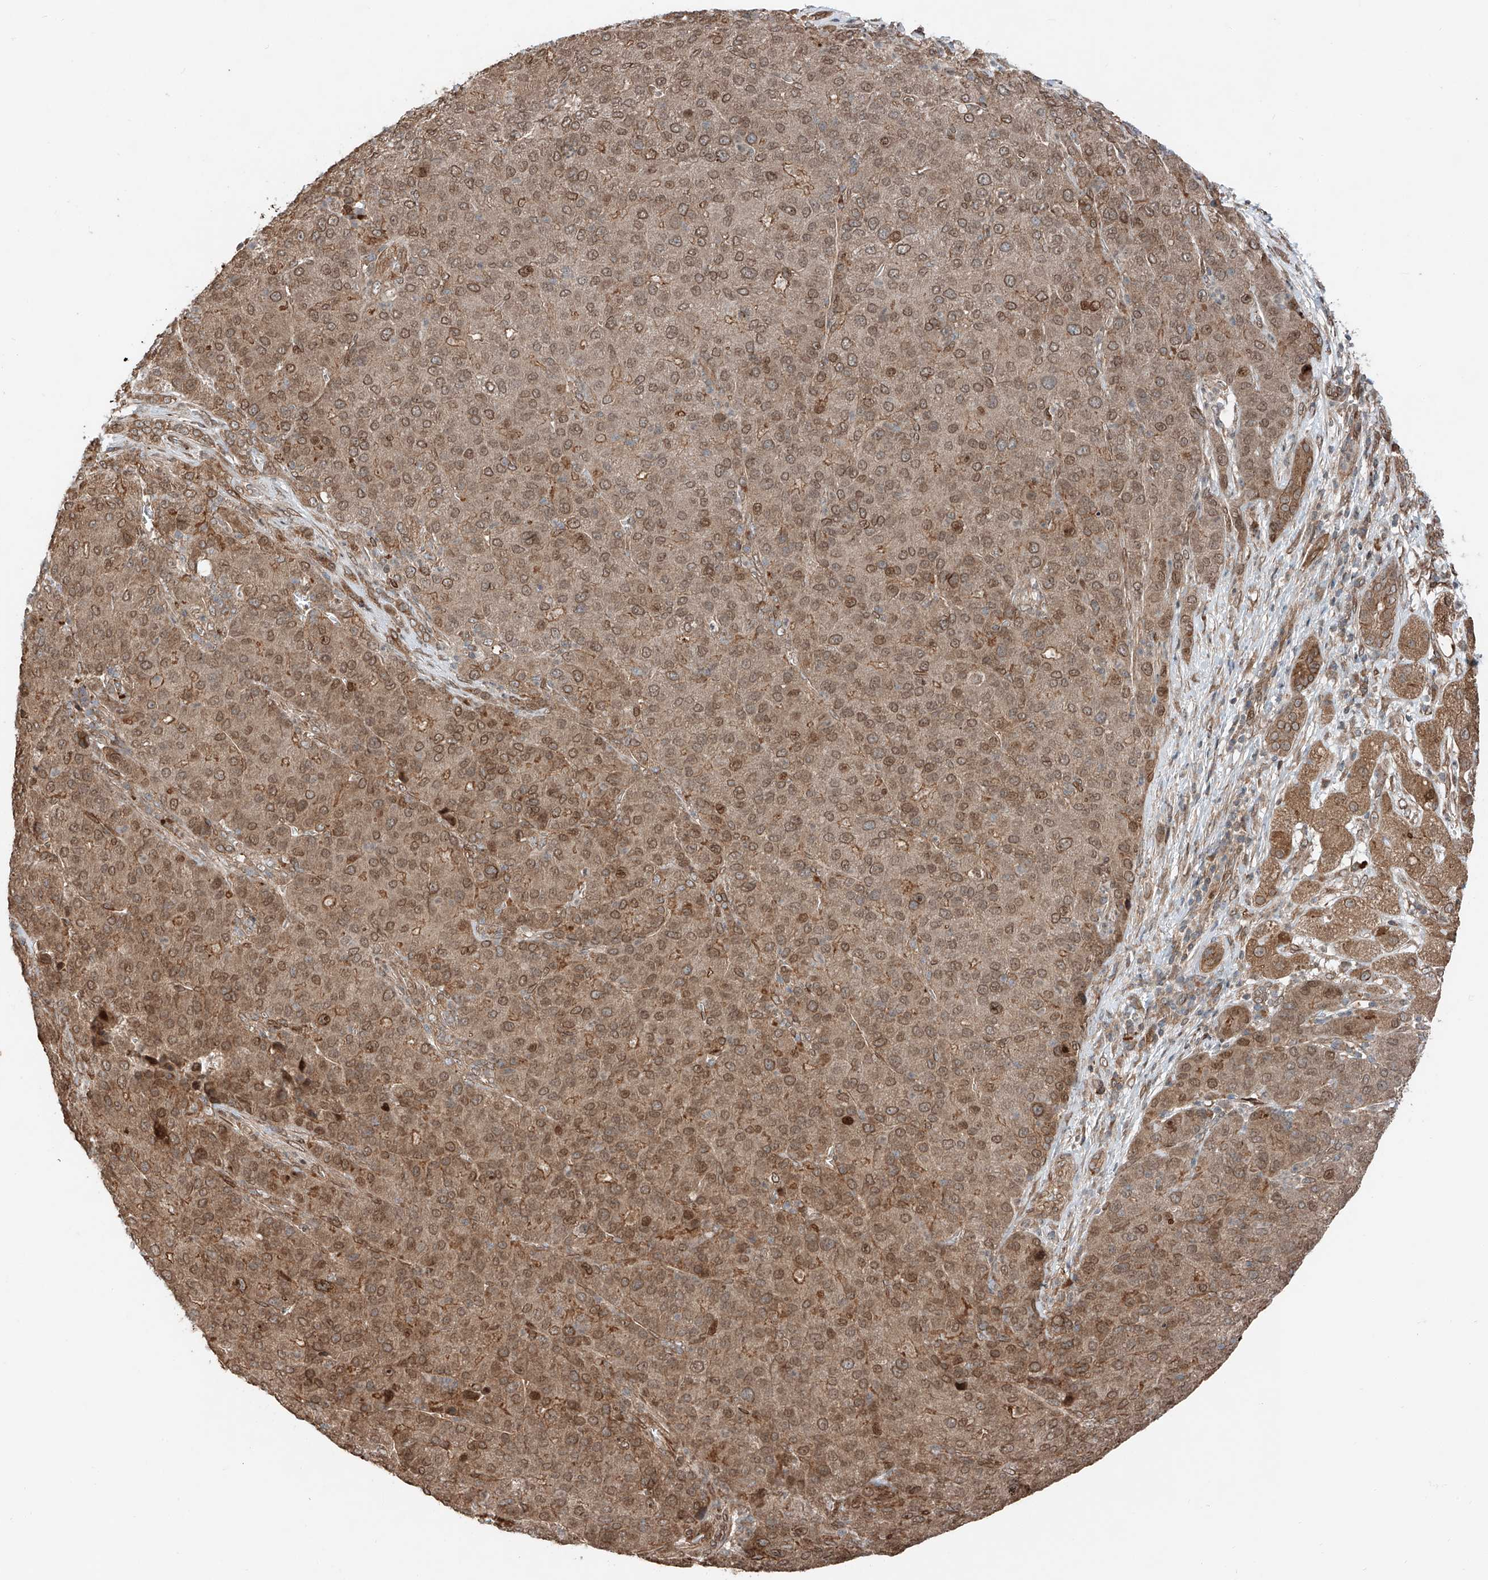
{"staining": {"intensity": "moderate", "quantity": ">75%", "location": "cytoplasmic/membranous"}, "tissue": "liver cancer", "cell_type": "Tumor cells", "image_type": "cancer", "snomed": [{"axis": "morphology", "description": "Carcinoma, Hepatocellular, NOS"}, {"axis": "topography", "description": "Liver"}], "caption": "Immunohistochemistry (IHC) micrograph of neoplastic tissue: hepatocellular carcinoma (liver) stained using immunohistochemistry exhibits medium levels of moderate protein expression localized specifically in the cytoplasmic/membranous of tumor cells, appearing as a cytoplasmic/membranous brown color.", "gene": "CEP162", "patient": {"sex": "male", "age": 65}}